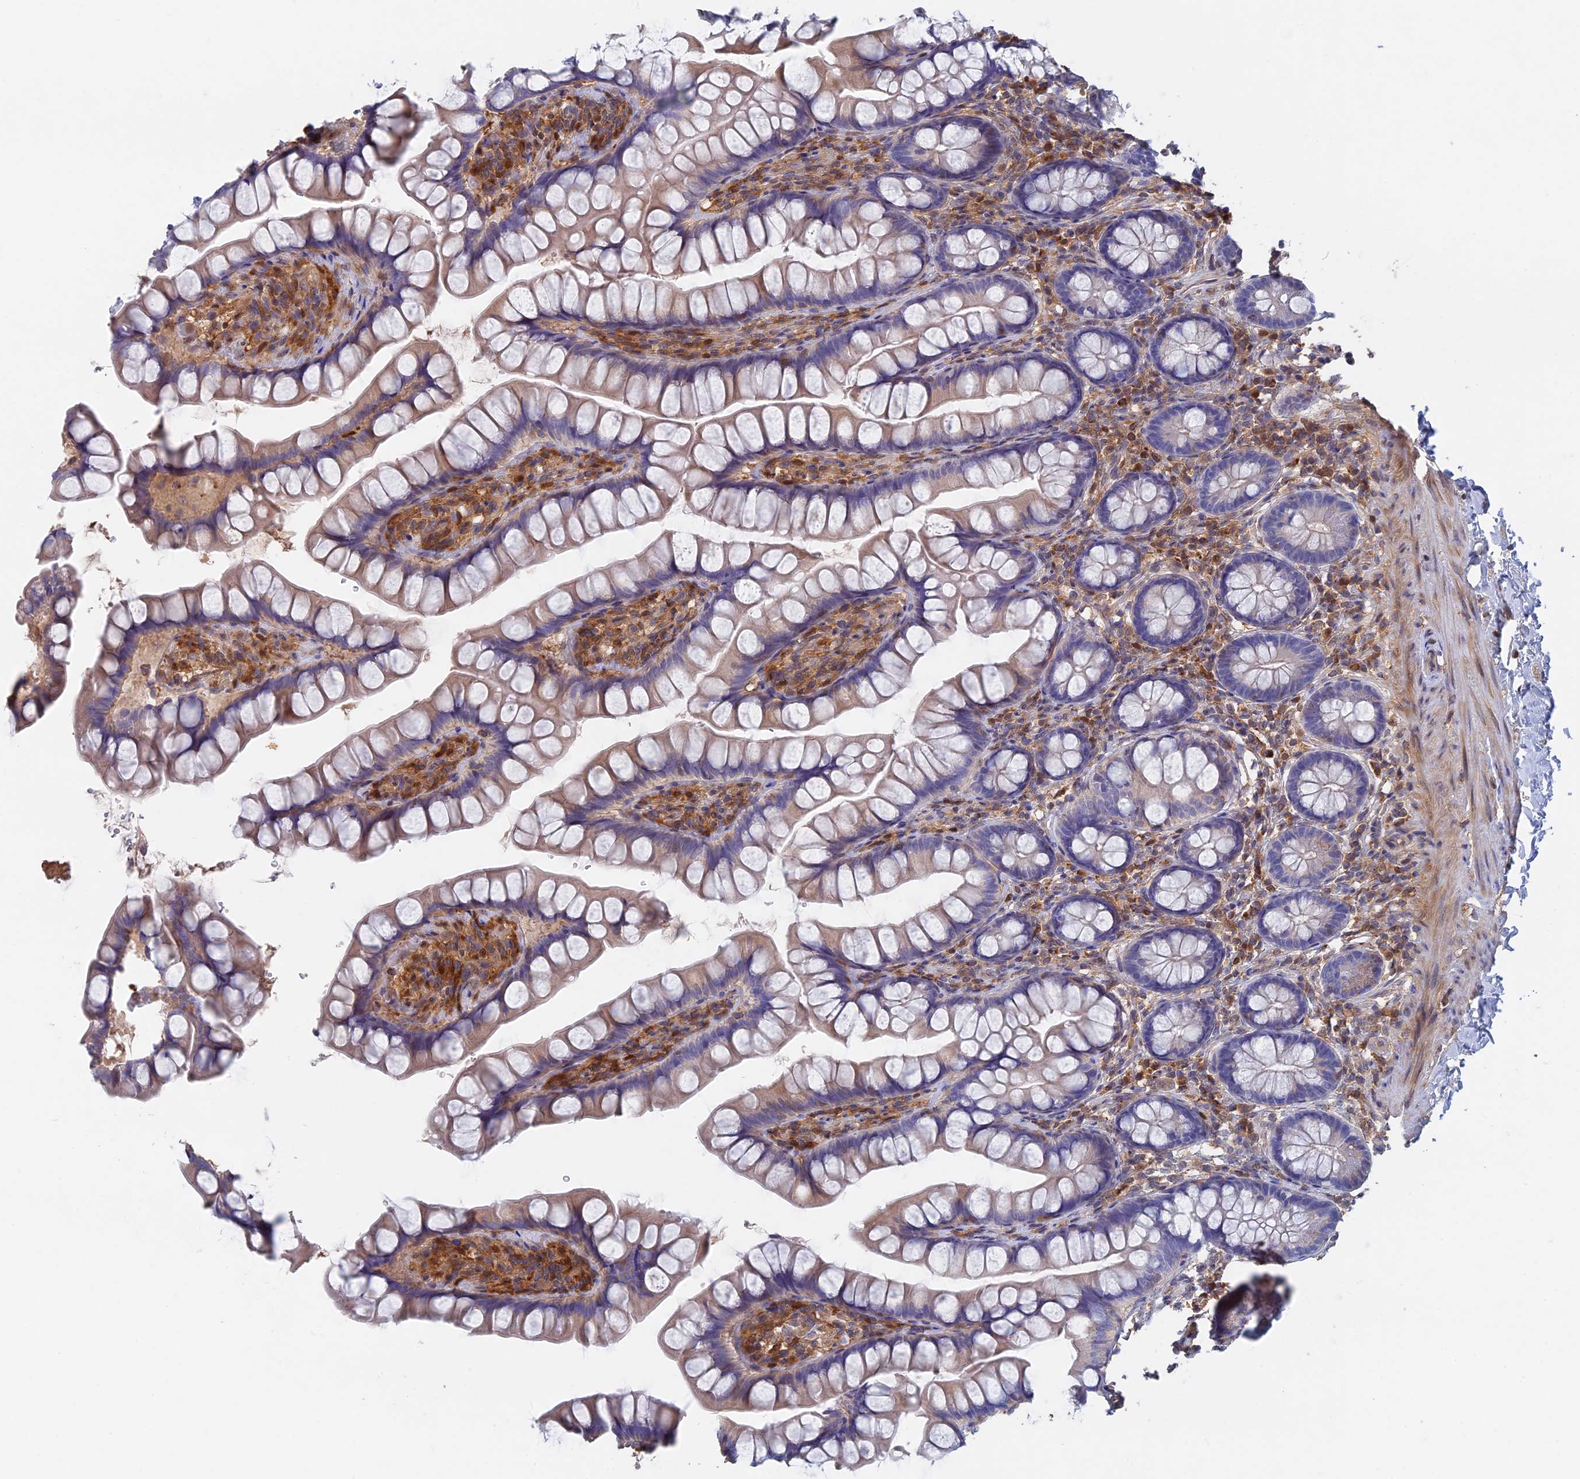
{"staining": {"intensity": "weak", "quantity": "25%-75%", "location": "cytoplasmic/membranous"}, "tissue": "small intestine", "cell_type": "Glandular cells", "image_type": "normal", "snomed": [{"axis": "morphology", "description": "Normal tissue, NOS"}, {"axis": "topography", "description": "Small intestine"}], "caption": "Protein expression analysis of unremarkable small intestine shows weak cytoplasmic/membranous expression in about 25%-75% of glandular cells. (IHC, brightfield microscopy, high magnification).", "gene": "BLVRA", "patient": {"sex": "male", "age": 70}}